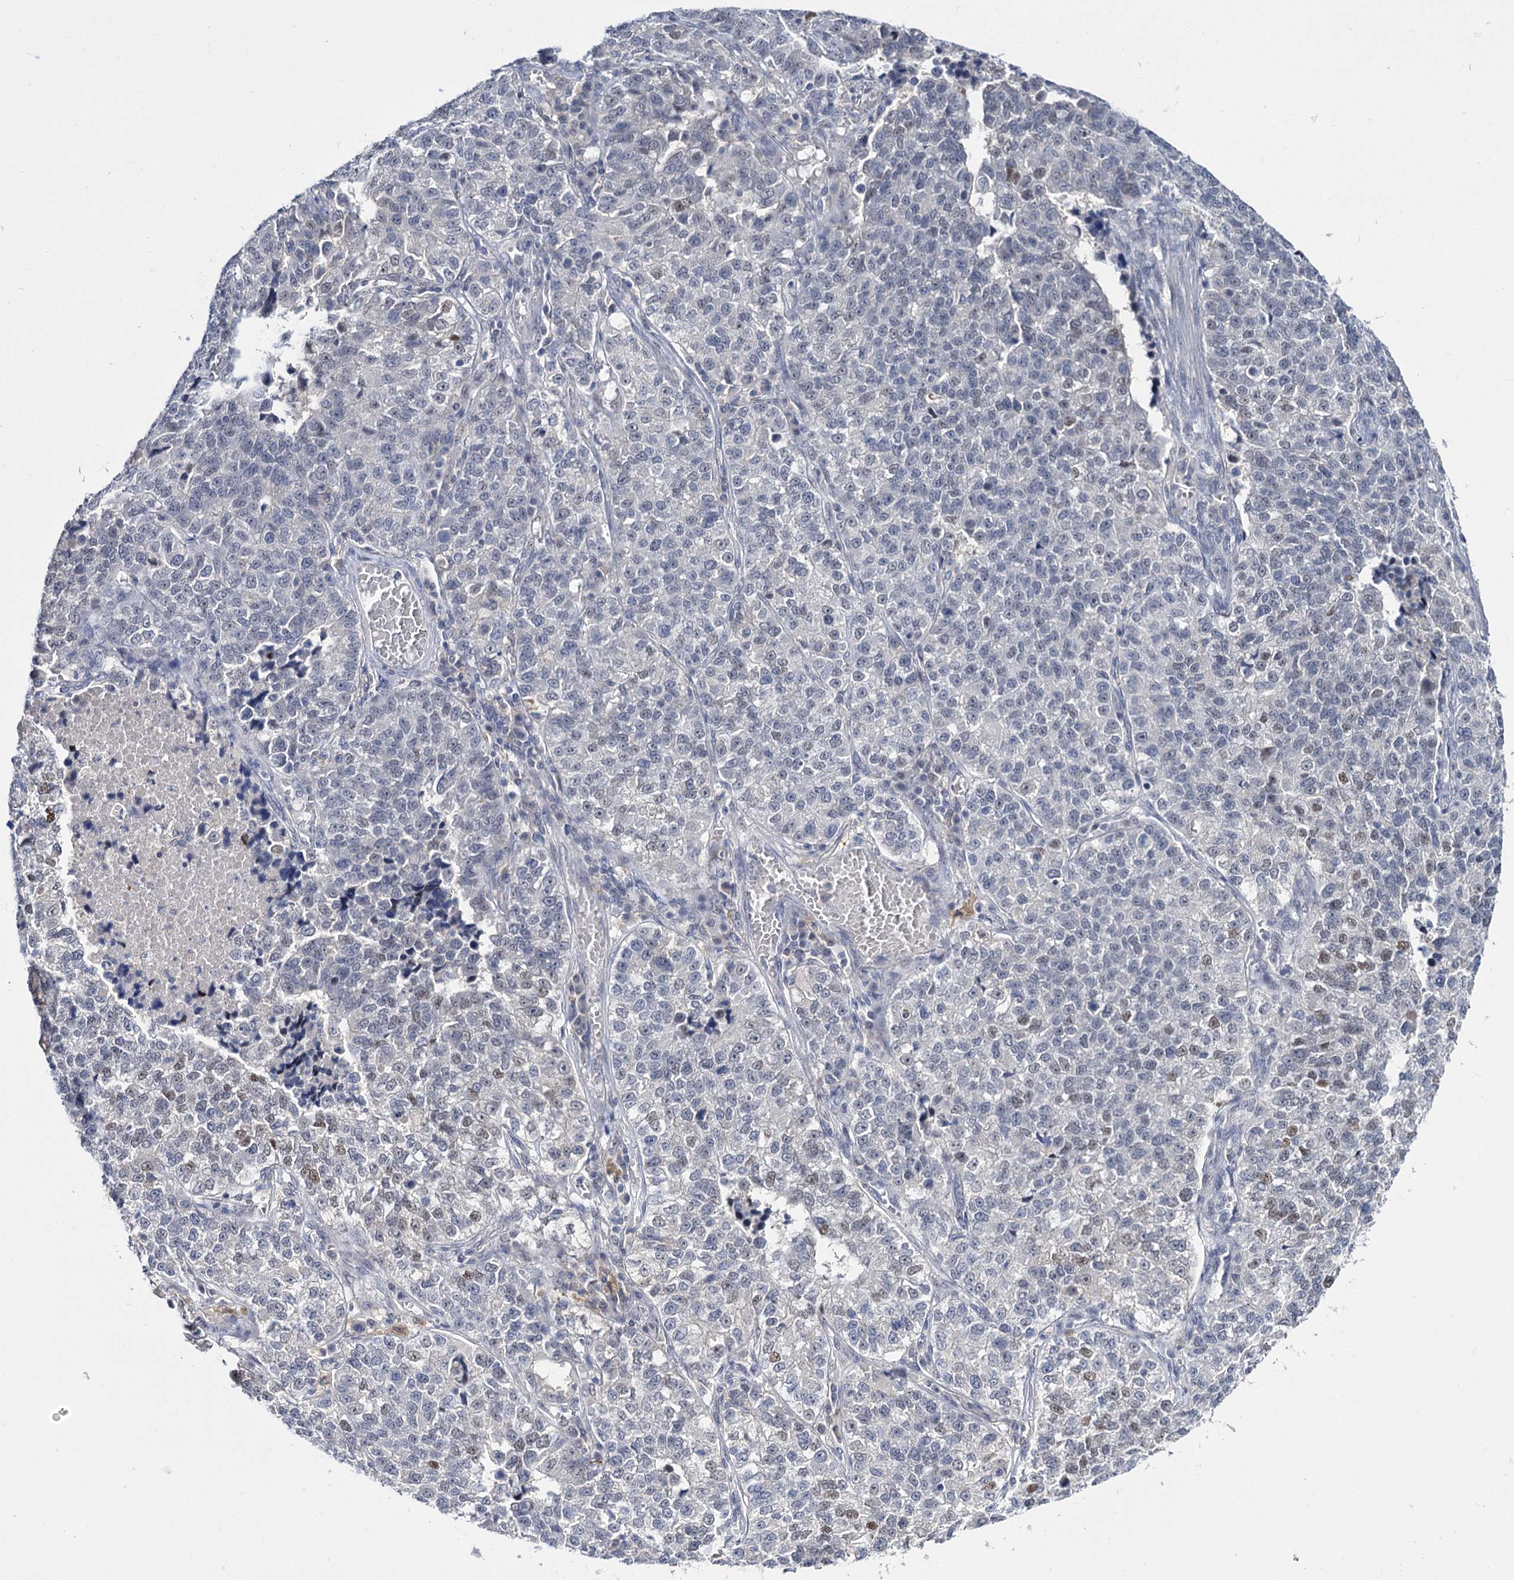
{"staining": {"intensity": "weak", "quantity": "<25%", "location": "nuclear"}, "tissue": "lung cancer", "cell_type": "Tumor cells", "image_type": "cancer", "snomed": [{"axis": "morphology", "description": "Adenocarcinoma, NOS"}, {"axis": "topography", "description": "Lung"}], "caption": "The micrograph demonstrates no staining of tumor cells in lung adenocarcinoma.", "gene": "NEK10", "patient": {"sex": "male", "age": 49}}